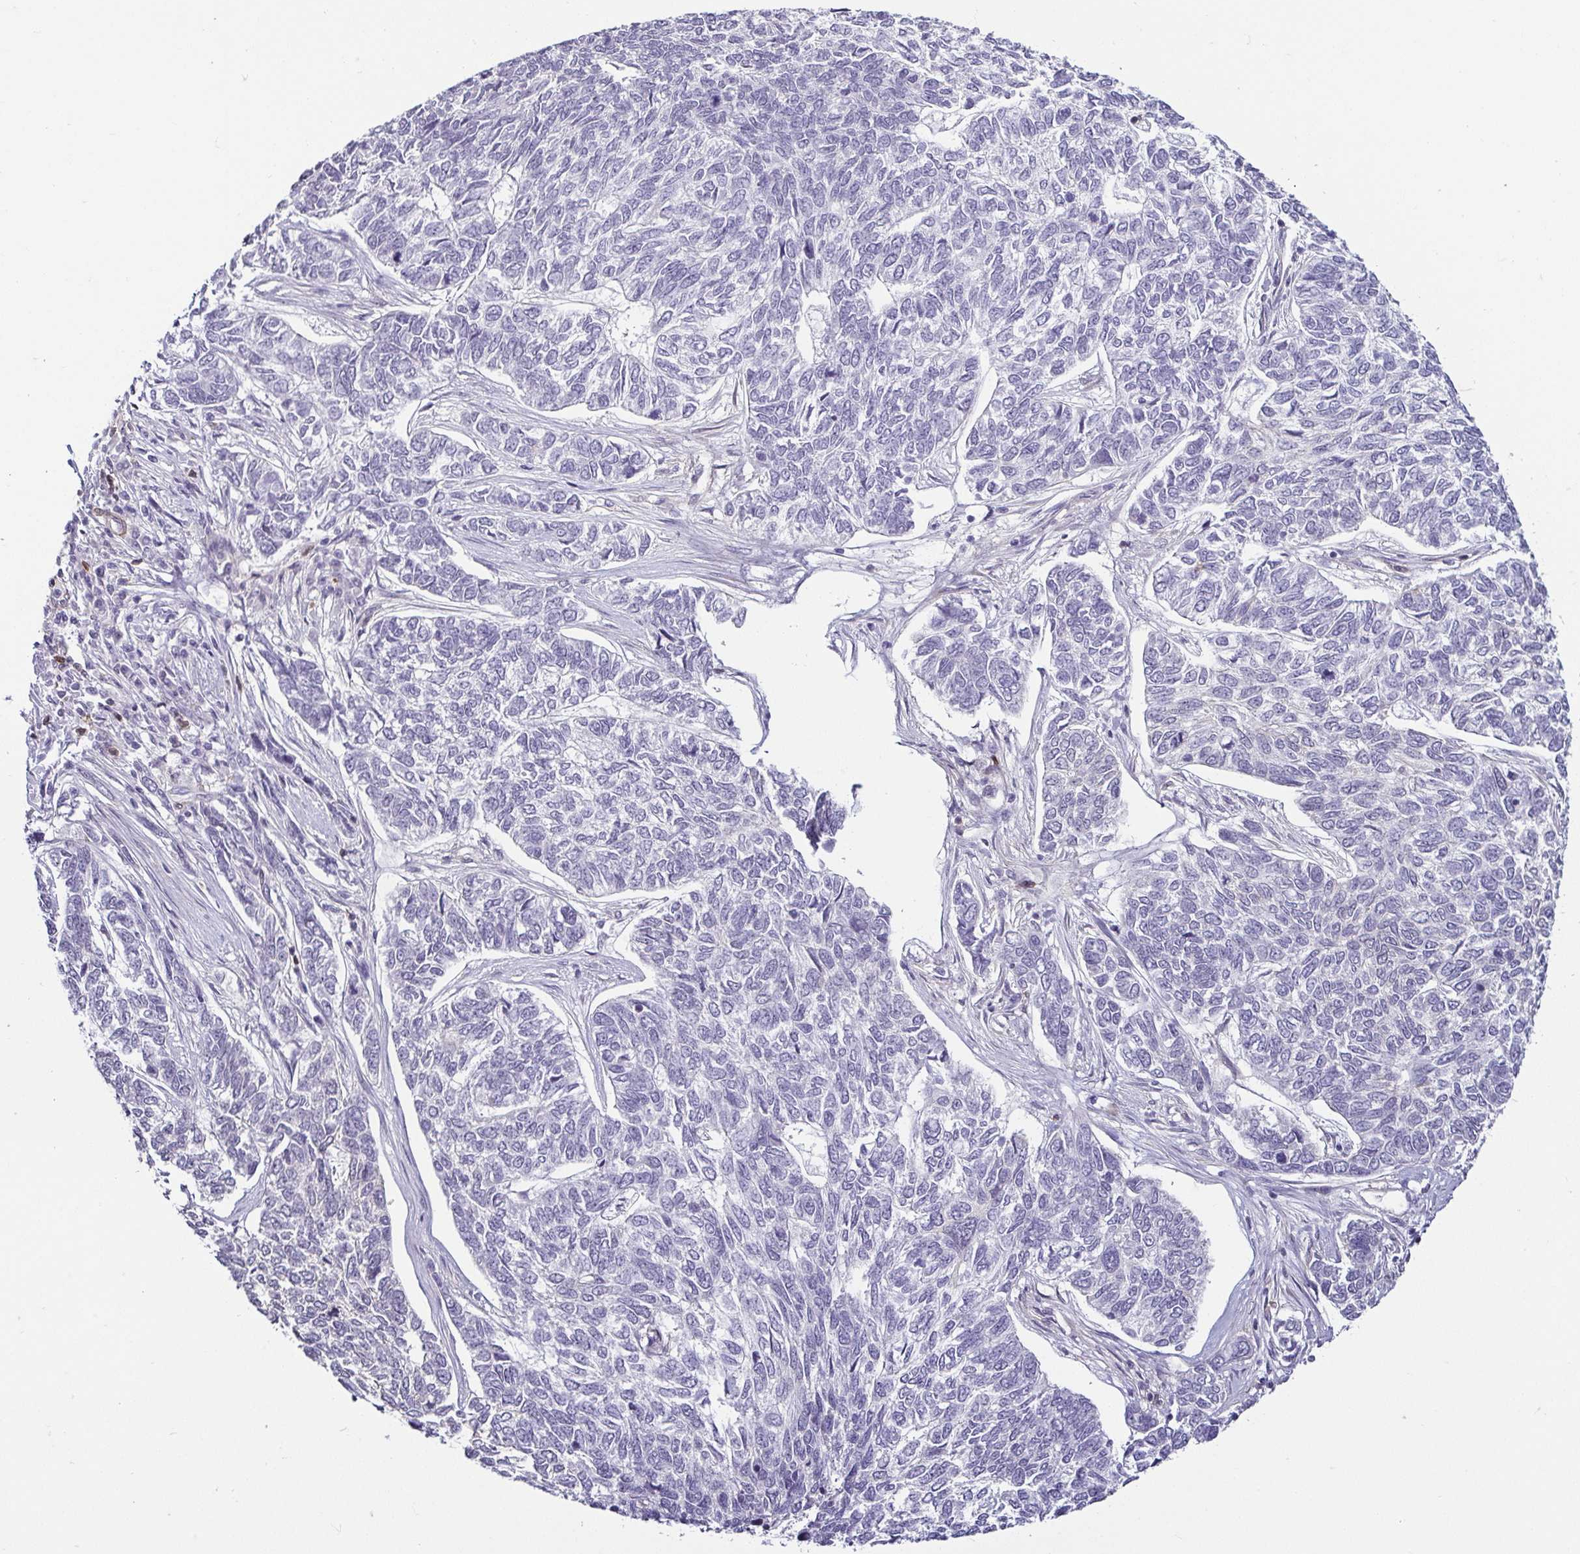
{"staining": {"intensity": "negative", "quantity": "none", "location": "none"}, "tissue": "skin cancer", "cell_type": "Tumor cells", "image_type": "cancer", "snomed": [{"axis": "morphology", "description": "Basal cell carcinoma"}, {"axis": "topography", "description": "Skin"}], "caption": "IHC image of neoplastic tissue: skin cancer (basal cell carcinoma) stained with DAB demonstrates no significant protein positivity in tumor cells. The staining was performed using DAB (3,3'-diaminobenzidine) to visualize the protein expression in brown, while the nuclei were stained in blue with hematoxylin (Magnification: 20x).", "gene": "HOPX", "patient": {"sex": "female", "age": 65}}